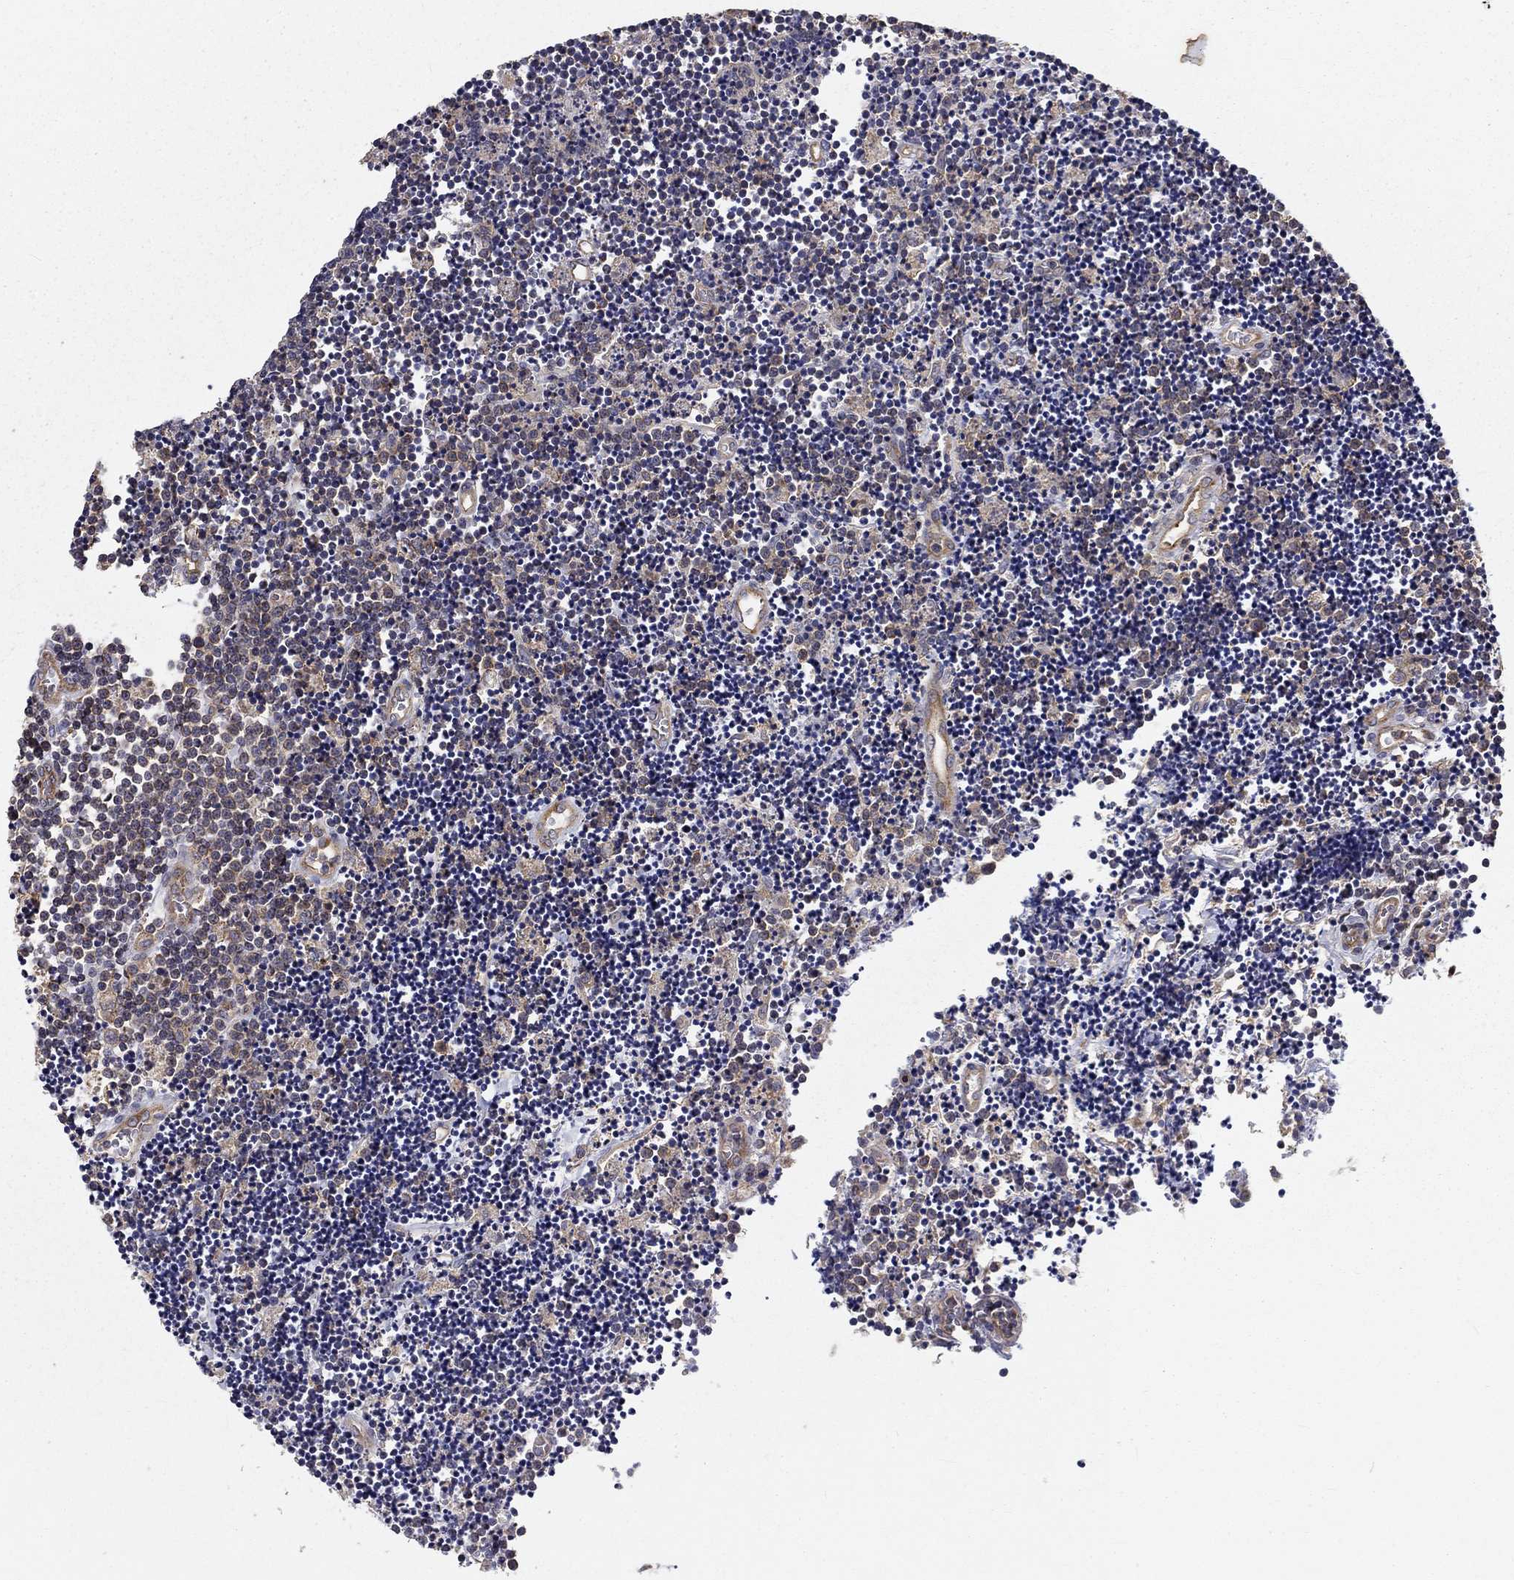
{"staining": {"intensity": "negative", "quantity": "none", "location": "none"}, "tissue": "lymphoma", "cell_type": "Tumor cells", "image_type": "cancer", "snomed": [{"axis": "morphology", "description": "Malignant lymphoma, non-Hodgkin's type, Low grade"}, {"axis": "topography", "description": "Brain"}], "caption": "The histopathology image shows no staining of tumor cells in lymphoma. (Brightfield microscopy of DAB (3,3'-diaminobenzidine) immunohistochemistry (IHC) at high magnification).", "gene": "ALDH4A1", "patient": {"sex": "female", "age": 66}}